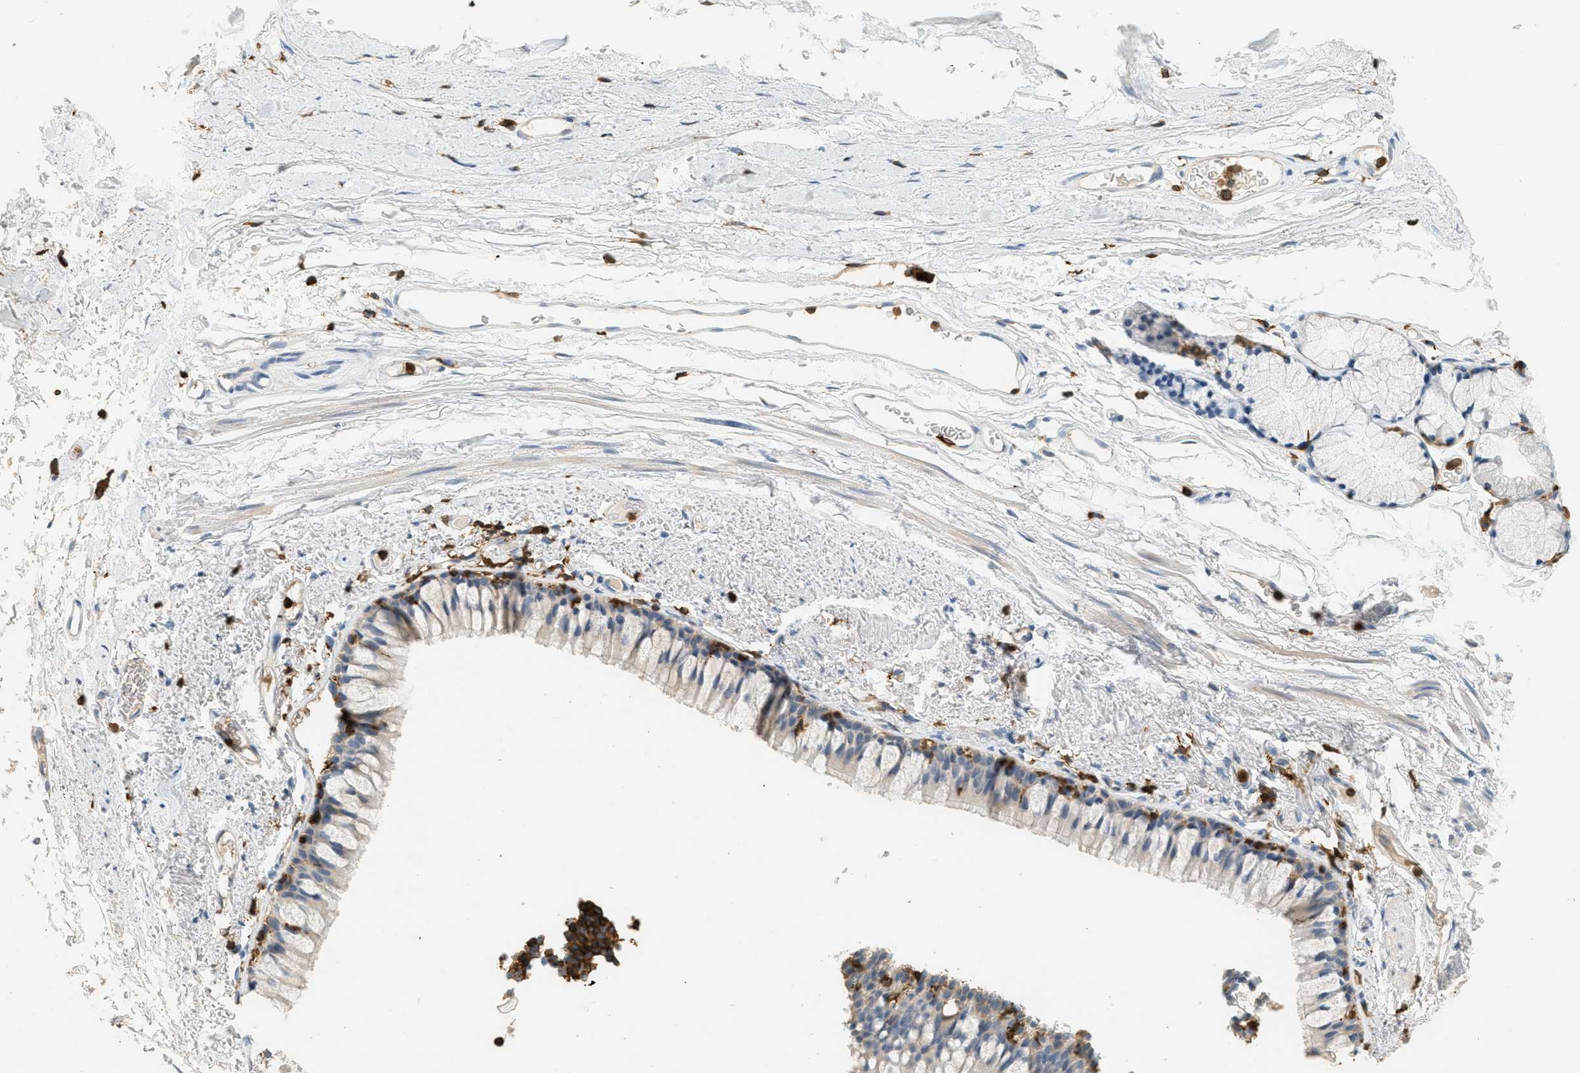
{"staining": {"intensity": "negative", "quantity": "none", "location": "none"}, "tissue": "bronchus", "cell_type": "Respiratory epithelial cells", "image_type": "normal", "snomed": [{"axis": "morphology", "description": "Normal tissue, NOS"}, {"axis": "topography", "description": "Bronchus"}], "caption": "An IHC histopathology image of benign bronchus is shown. There is no staining in respiratory epithelial cells of bronchus.", "gene": "LSP1", "patient": {"sex": "female", "age": 73}}